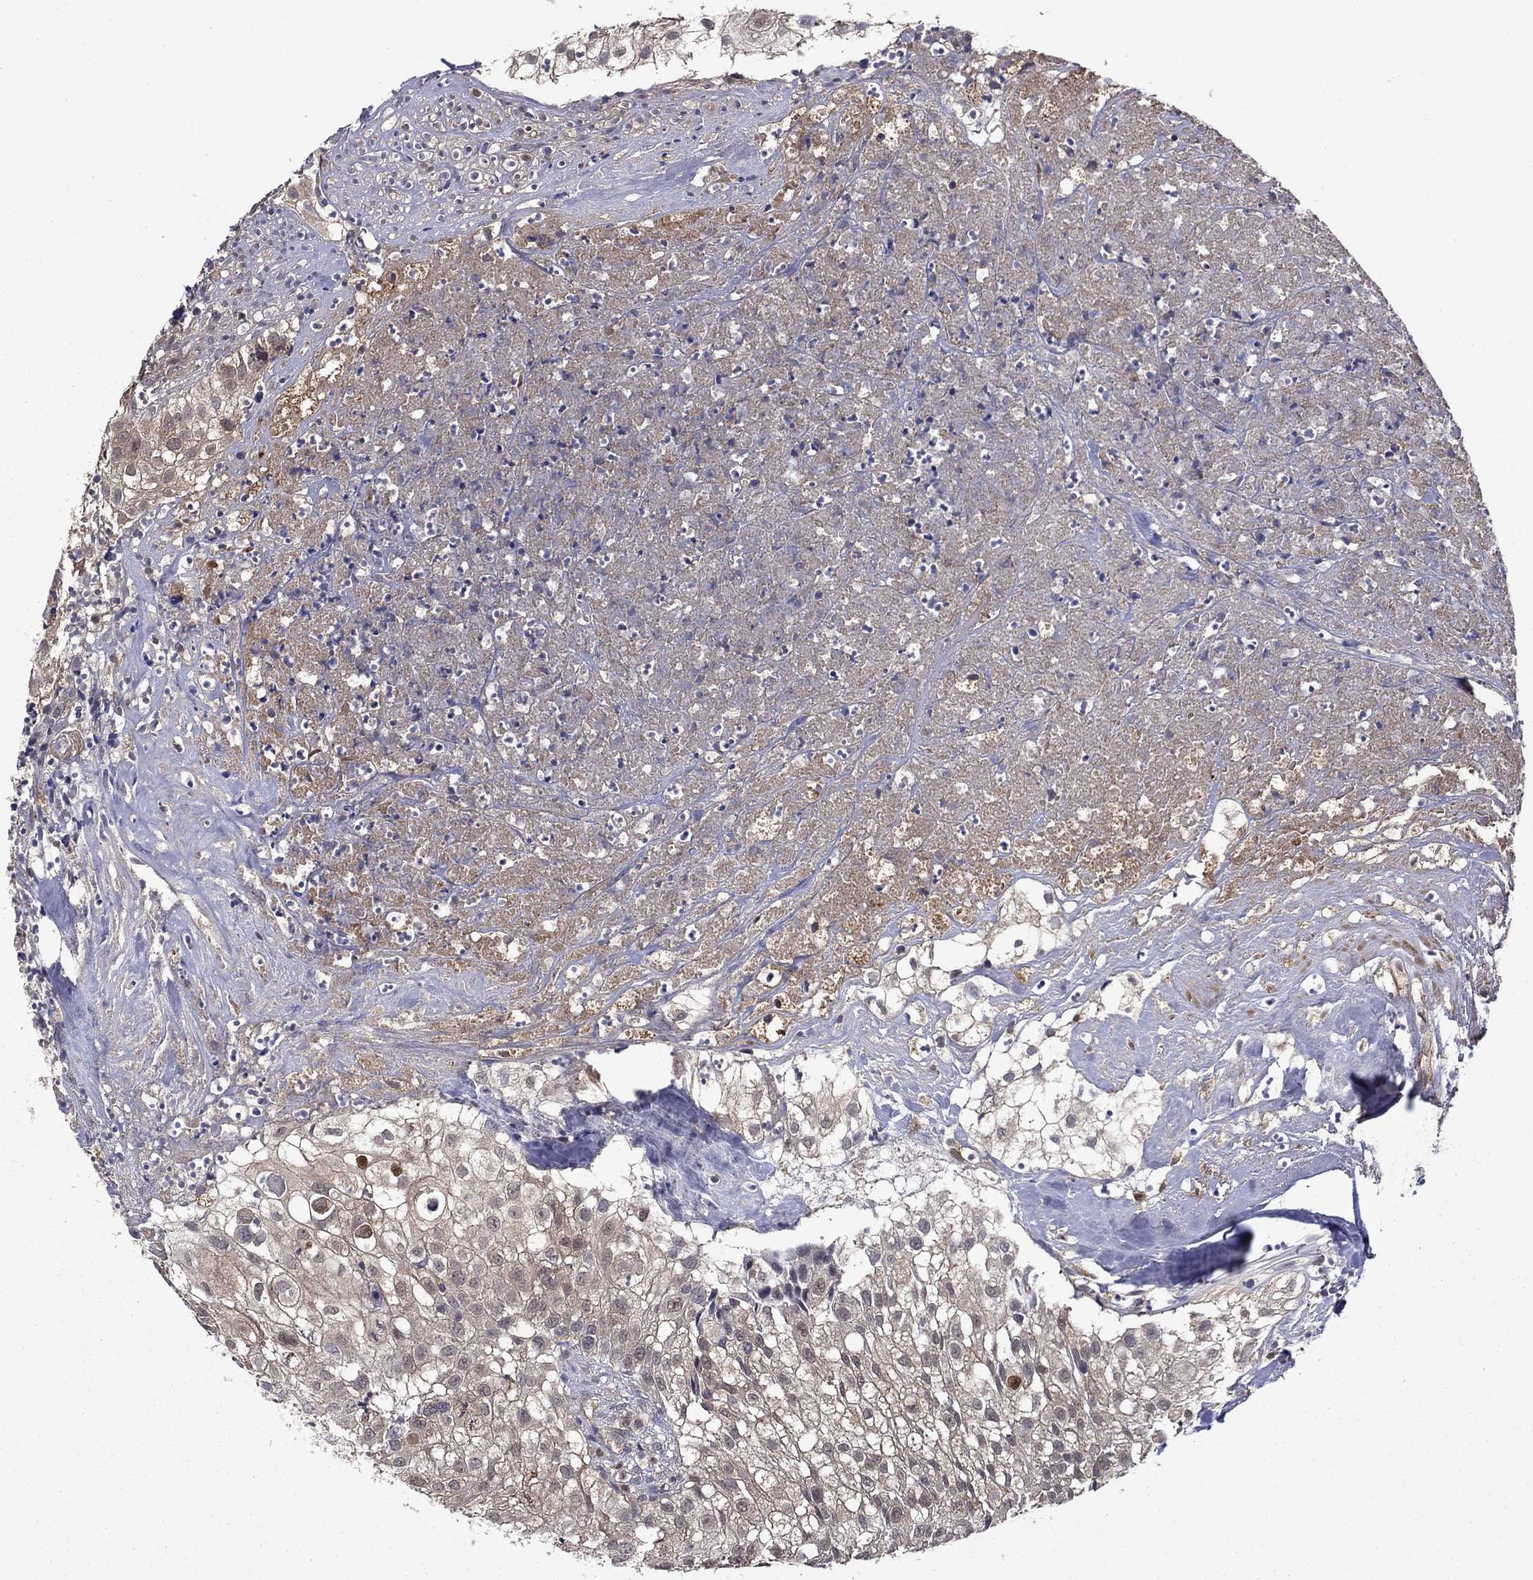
{"staining": {"intensity": "negative", "quantity": "none", "location": "none"}, "tissue": "urothelial cancer", "cell_type": "Tumor cells", "image_type": "cancer", "snomed": [{"axis": "morphology", "description": "Urothelial carcinoma, High grade"}, {"axis": "topography", "description": "Urinary bladder"}], "caption": "An image of urothelial carcinoma (high-grade) stained for a protein reveals no brown staining in tumor cells. (Brightfield microscopy of DAB IHC at high magnification).", "gene": "TPMT", "patient": {"sex": "female", "age": 79}}